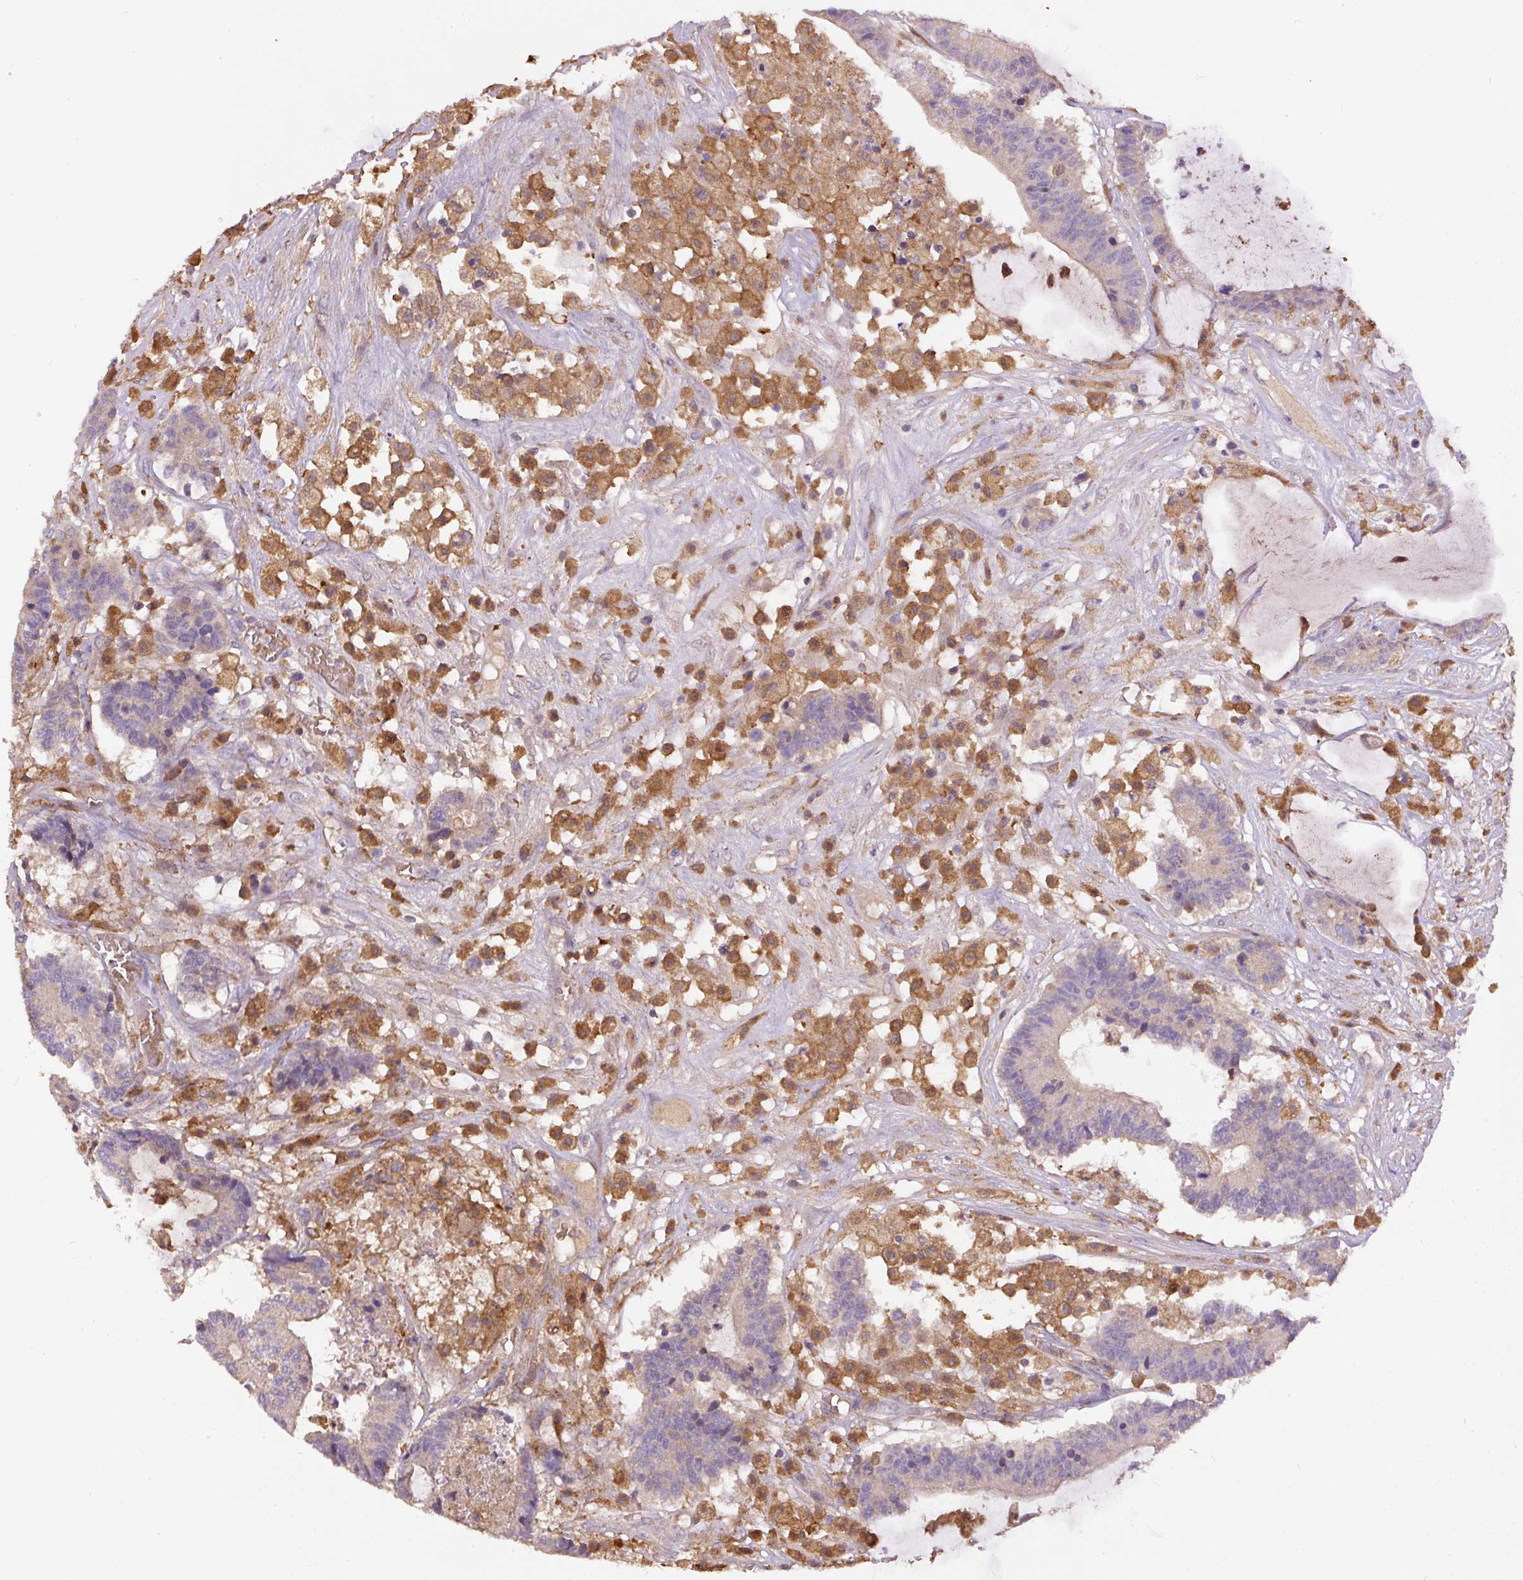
{"staining": {"intensity": "negative", "quantity": "none", "location": "none"}, "tissue": "colorectal cancer", "cell_type": "Tumor cells", "image_type": "cancer", "snomed": [{"axis": "morphology", "description": "Adenocarcinoma, NOS"}, {"axis": "topography", "description": "Colon"}], "caption": "Human colorectal cancer stained for a protein using immunohistochemistry (IHC) displays no expression in tumor cells.", "gene": "DAPK1", "patient": {"sex": "female", "age": 84}}